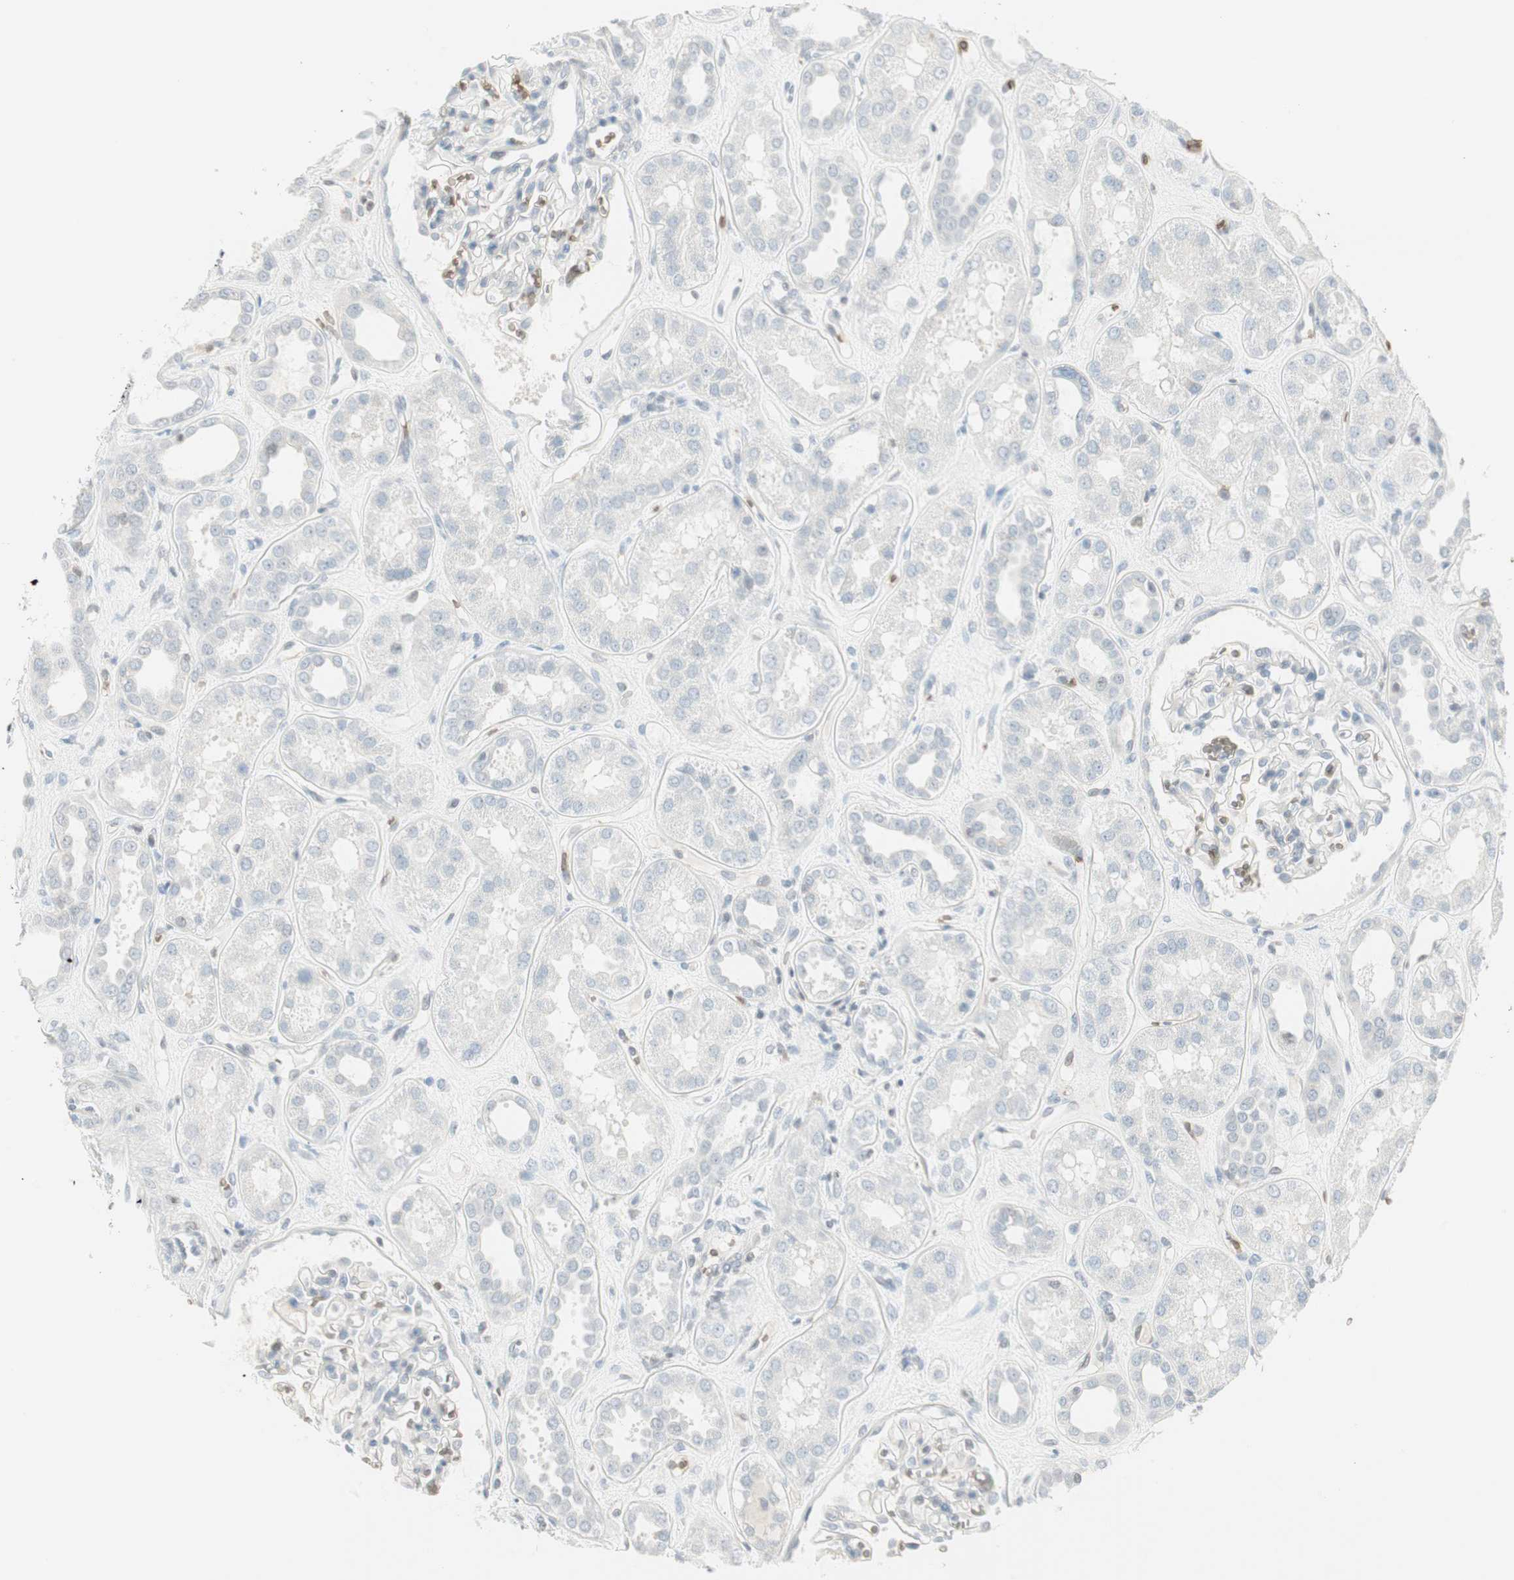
{"staining": {"intensity": "negative", "quantity": "none", "location": "none"}, "tissue": "kidney", "cell_type": "Cells in glomeruli", "image_type": "normal", "snomed": [{"axis": "morphology", "description": "Normal tissue, NOS"}, {"axis": "topography", "description": "Kidney"}], "caption": "This image is of benign kidney stained with immunohistochemistry to label a protein in brown with the nuclei are counter-stained blue. There is no staining in cells in glomeruli. Brightfield microscopy of immunohistochemistry stained with DAB (brown) and hematoxylin (blue), captured at high magnification.", "gene": "MAP4K1", "patient": {"sex": "male", "age": 59}}